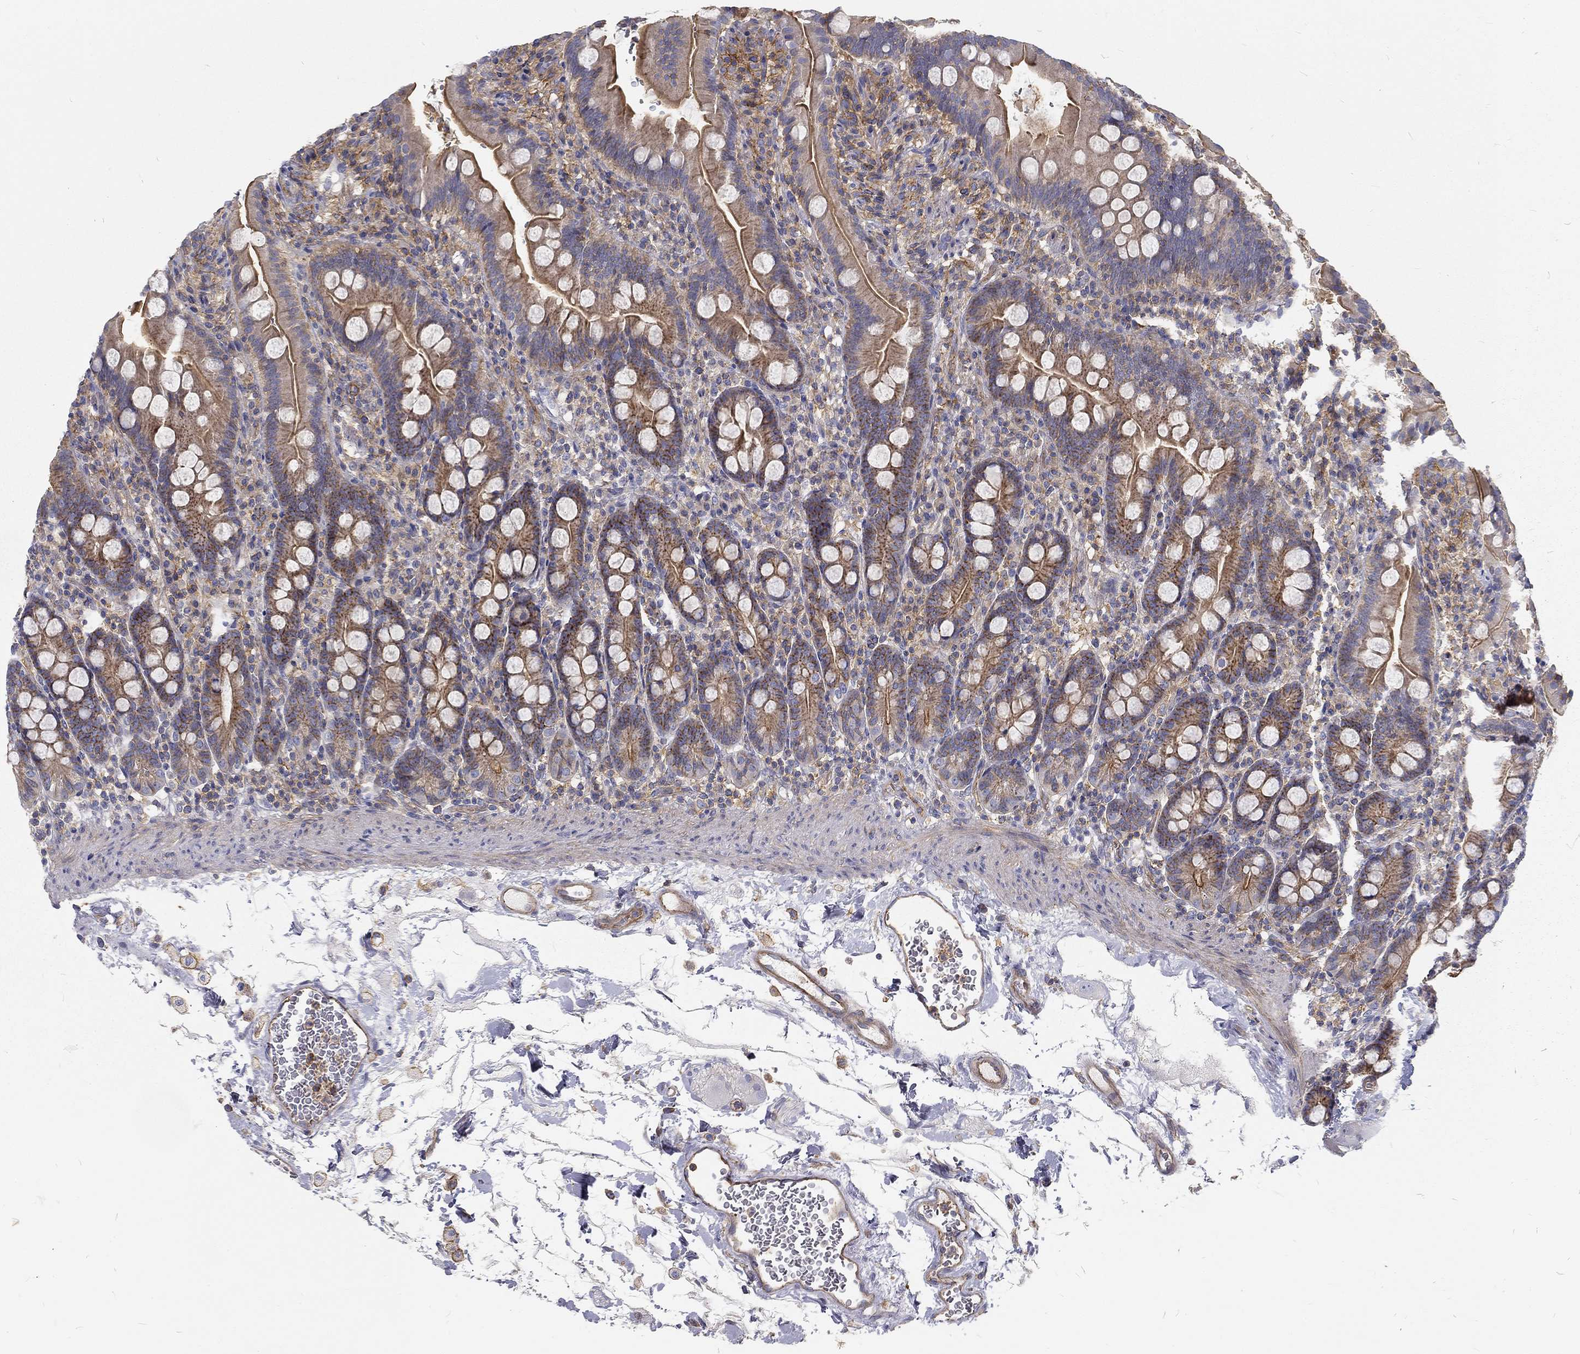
{"staining": {"intensity": "moderate", "quantity": ">75%", "location": "cytoplasmic/membranous"}, "tissue": "small intestine", "cell_type": "Glandular cells", "image_type": "normal", "snomed": [{"axis": "morphology", "description": "Normal tissue, NOS"}, {"axis": "topography", "description": "Small intestine"}], "caption": "About >75% of glandular cells in normal human small intestine reveal moderate cytoplasmic/membranous protein staining as visualized by brown immunohistochemical staining.", "gene": "MTMR11", "patient": {"sex": "female", "age": 44}}